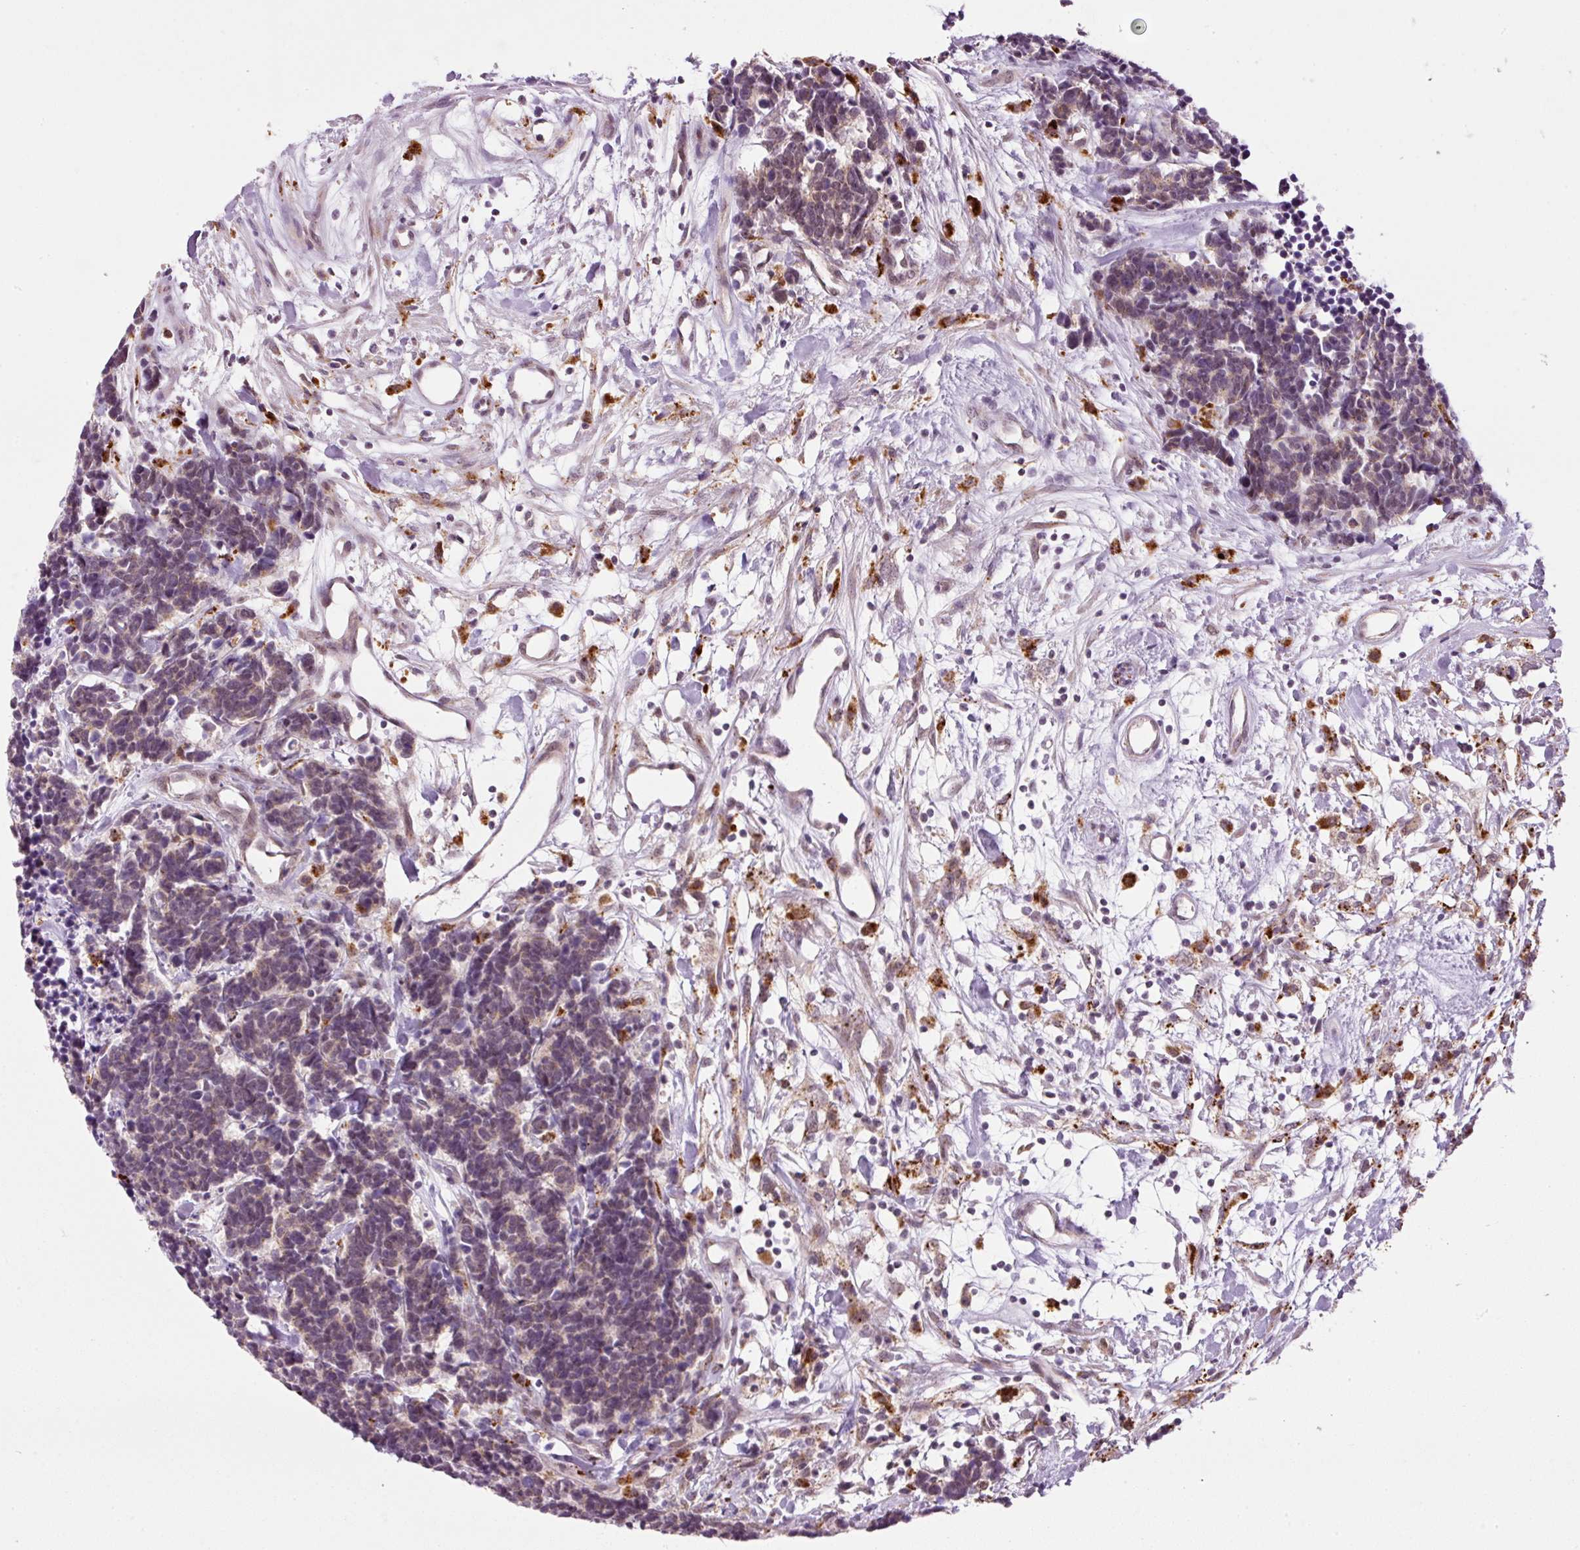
{"staining": {"intensity": "negative", "quantity": "none", "location": "none"}, "tissue": "carcinoid", "cell_type": "Tumor cells", "image_type": "cancer", "snomed": [{"axis": "morphology", "description": "Carcinoma, NOS"}, {"axis": "morphology", "description": "Carcinoid, malignant, NOS"}, {"axis": "topography", "description": "Urinary bladder"}], "caption": "Human carcinoma stained for a protein using IHC reveals no staining in tumor cells.", "gene": "ZNF639", "patient": {"sex": "male", "age": 57}}